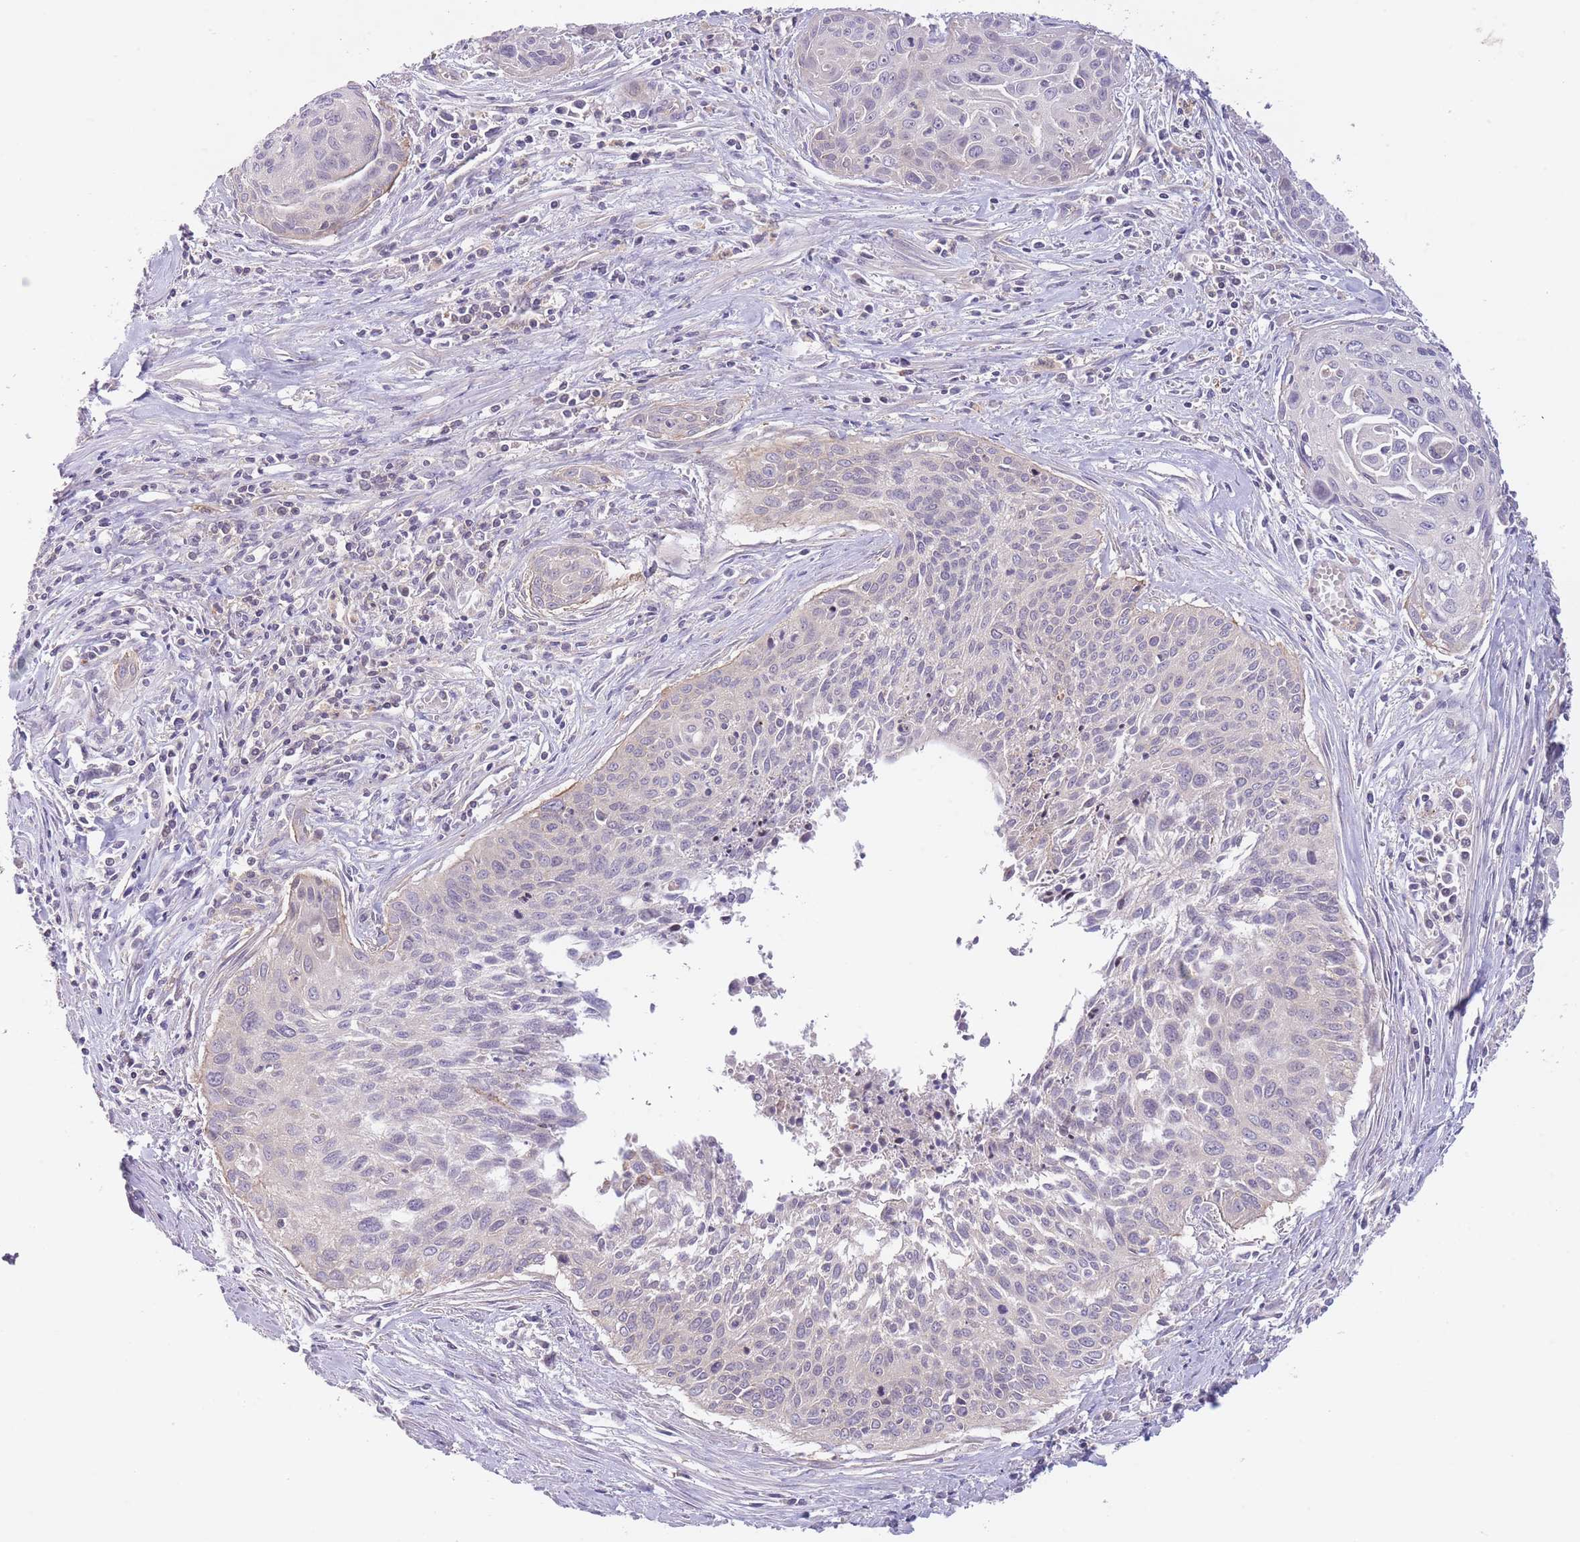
{"staining": {"intensity": "negative", "quantity": "none", "location": "none"}, "tissue": "cervical cancer", "cell_type": "Tumor cells", "image_type": "cancer", "snomed": [{"axis": "morphology", "description": "Squamous cell carcinoma, NOS"}, {"axis": "topography", "description": "Cervix"}], "caption": "A high-resolution micrograph shows immunohistochemistry (IHC) staining of cervical squamous cell carcinoma, which shows no significant staining in tumor cells.", "gene": "SLC35F5", "patient": {"sex": "female", "age": 55}}